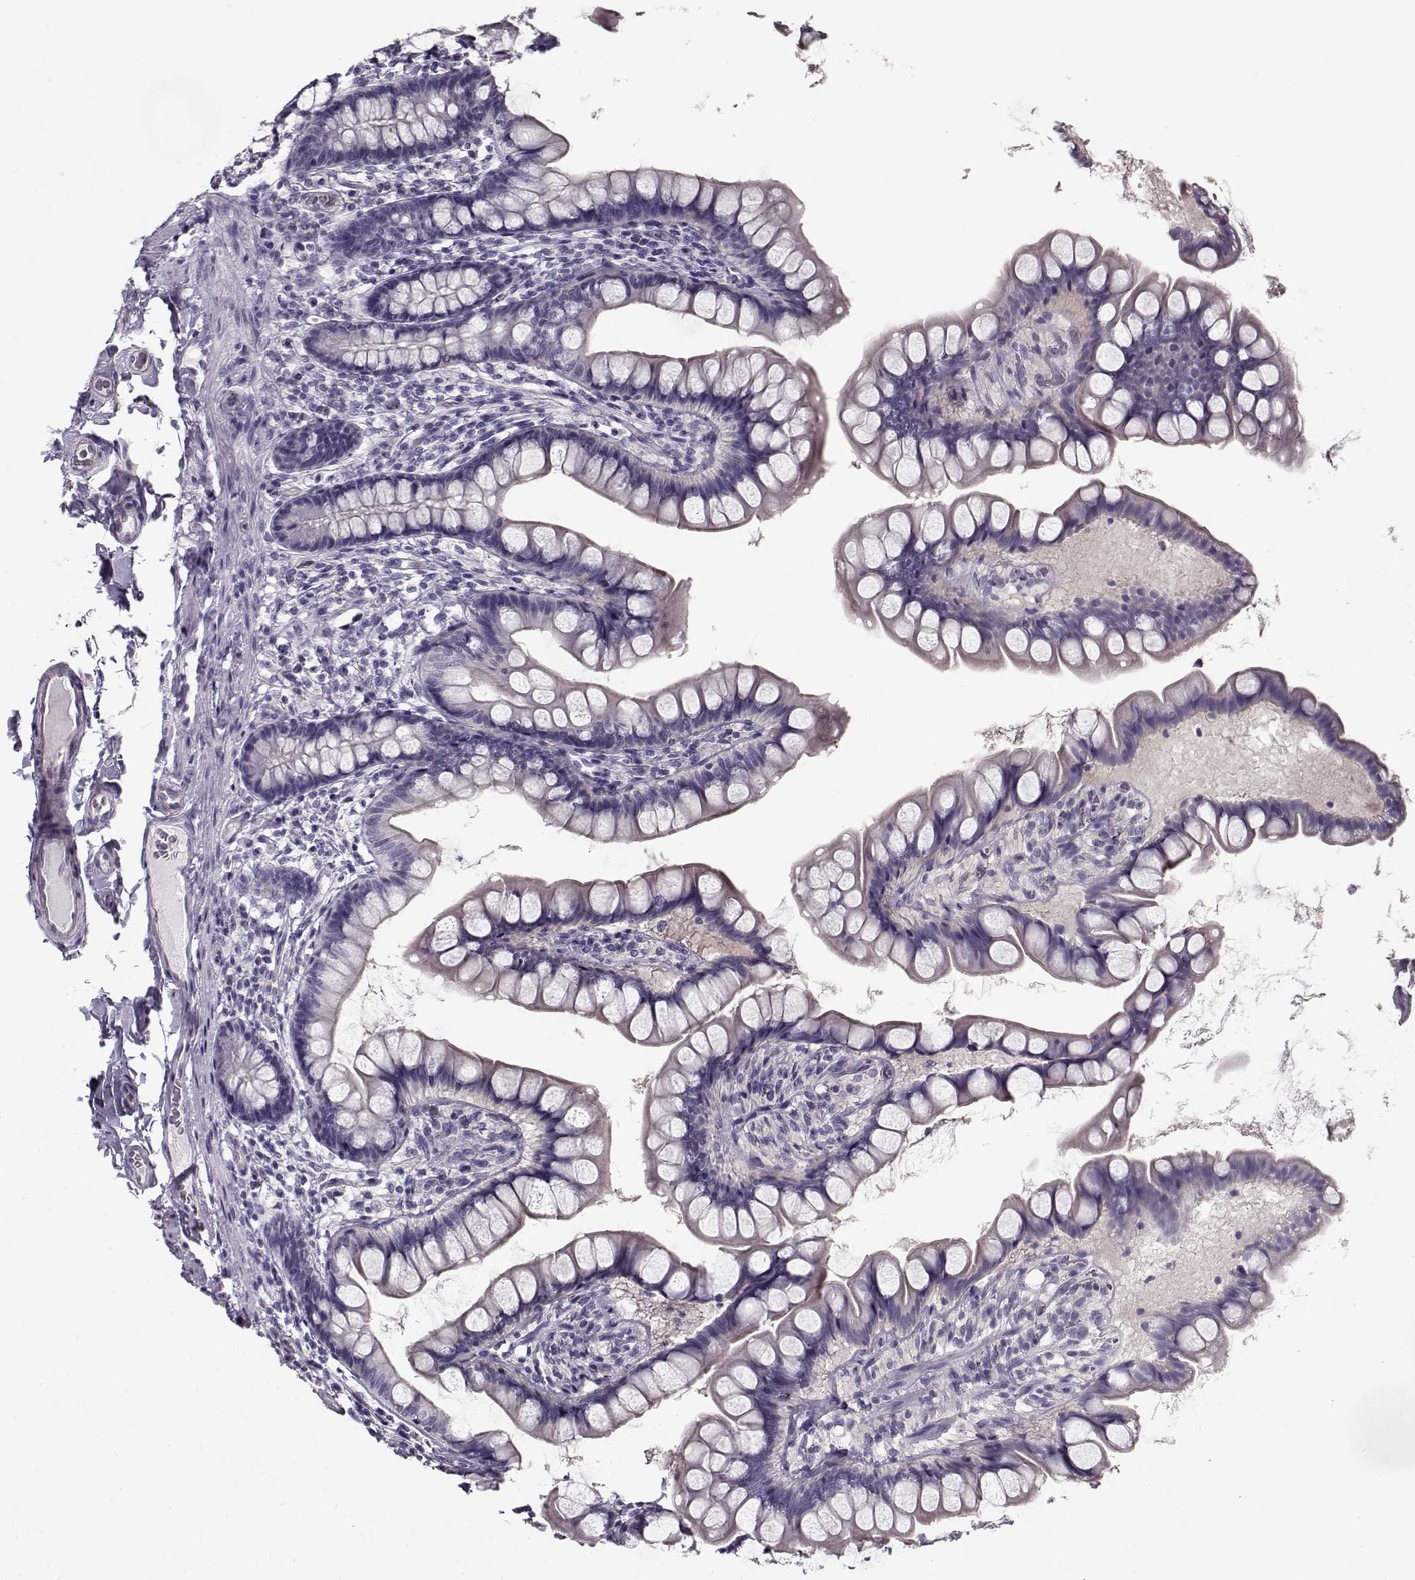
{"staining": {"intensity": "negative", "quantity": "none", "location": "none"}, "tissue": "small intestine", "cell_type": "Glandular cells", "image_type": "normal", "snomed": [{"axis": "morphology", "description": "Normal tissue, NOS"}, {"axis": "topography", "description": "Small intestine"}], "caption": "Immunohistochemistry (IHC) of benign small intestine exhibits no staining in glandular cells. (Brightfield microscopy of DAB immunohistochemistry (IHC) at high magnification).", "gene": "CCDC136", "patient": {"sex": "male", "age": 70}}